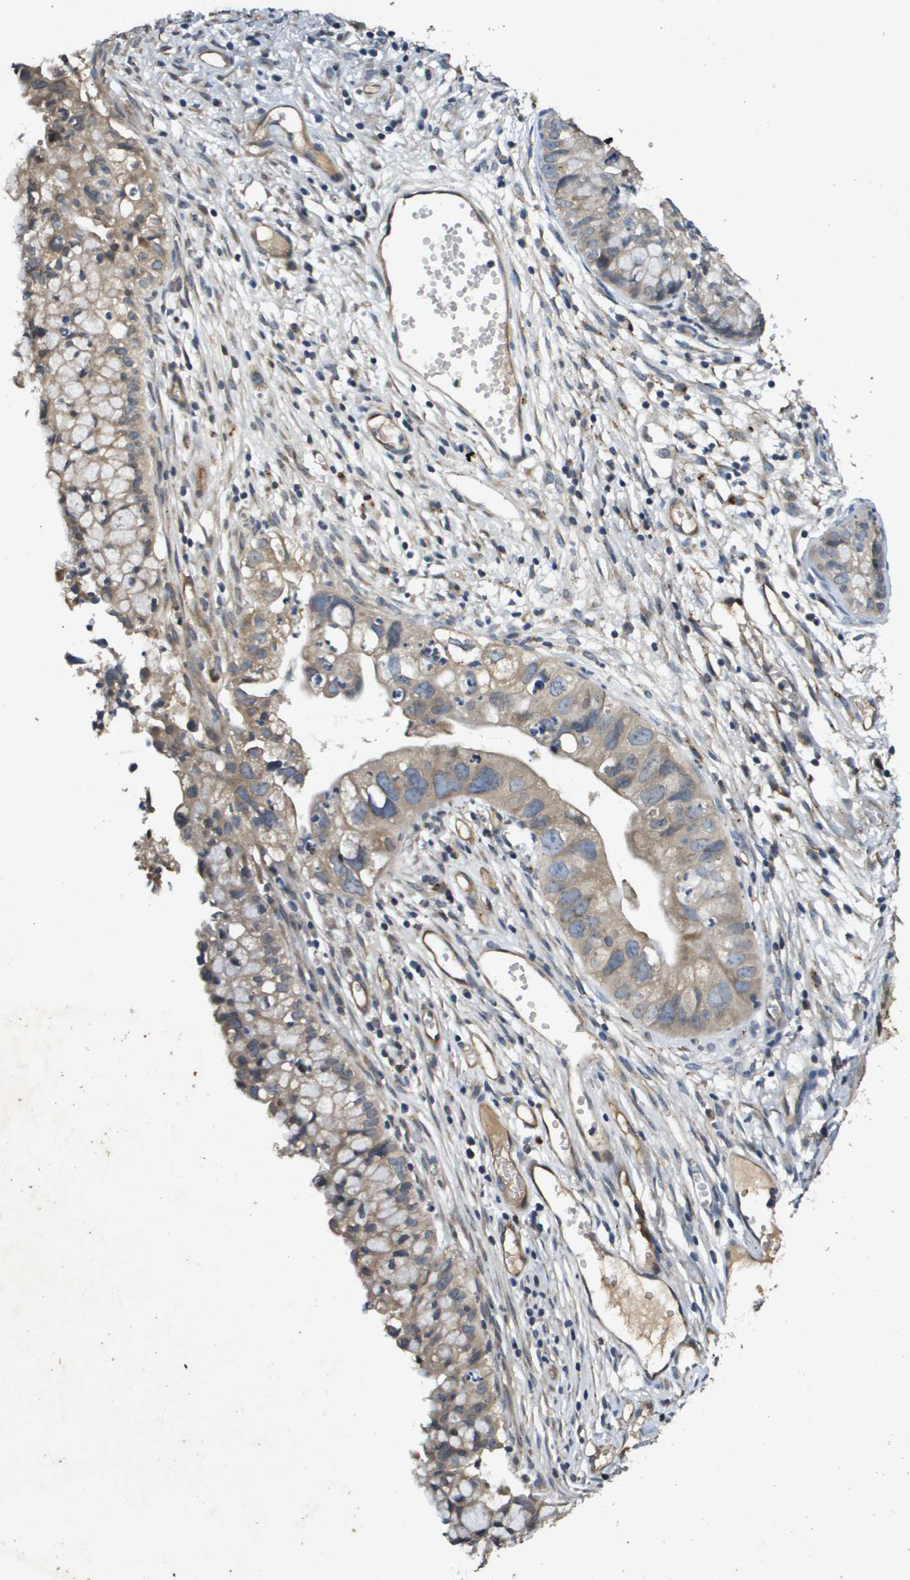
{"staining": {"intensity": "weak", "quantity": ">75%", "location": "cytoplasmic/membranous"}, "tissue": "cervical cancer", "cell_type": "Tumor cells", "image_type": "cancer", "snomed": [{"axis": "morphology", "description": "Adenocarcinoma, NOS"}, {"axis": "topography", "description": "Cervix"}], "caption": "Tumor cells exhibit low levels of weak cytoplasmic/membranous expression in about >75% of cells in cervical cancer (adenocarcinoma).", "gene": "PGAP3", "patient": {"sex": "female", "age": 44}}